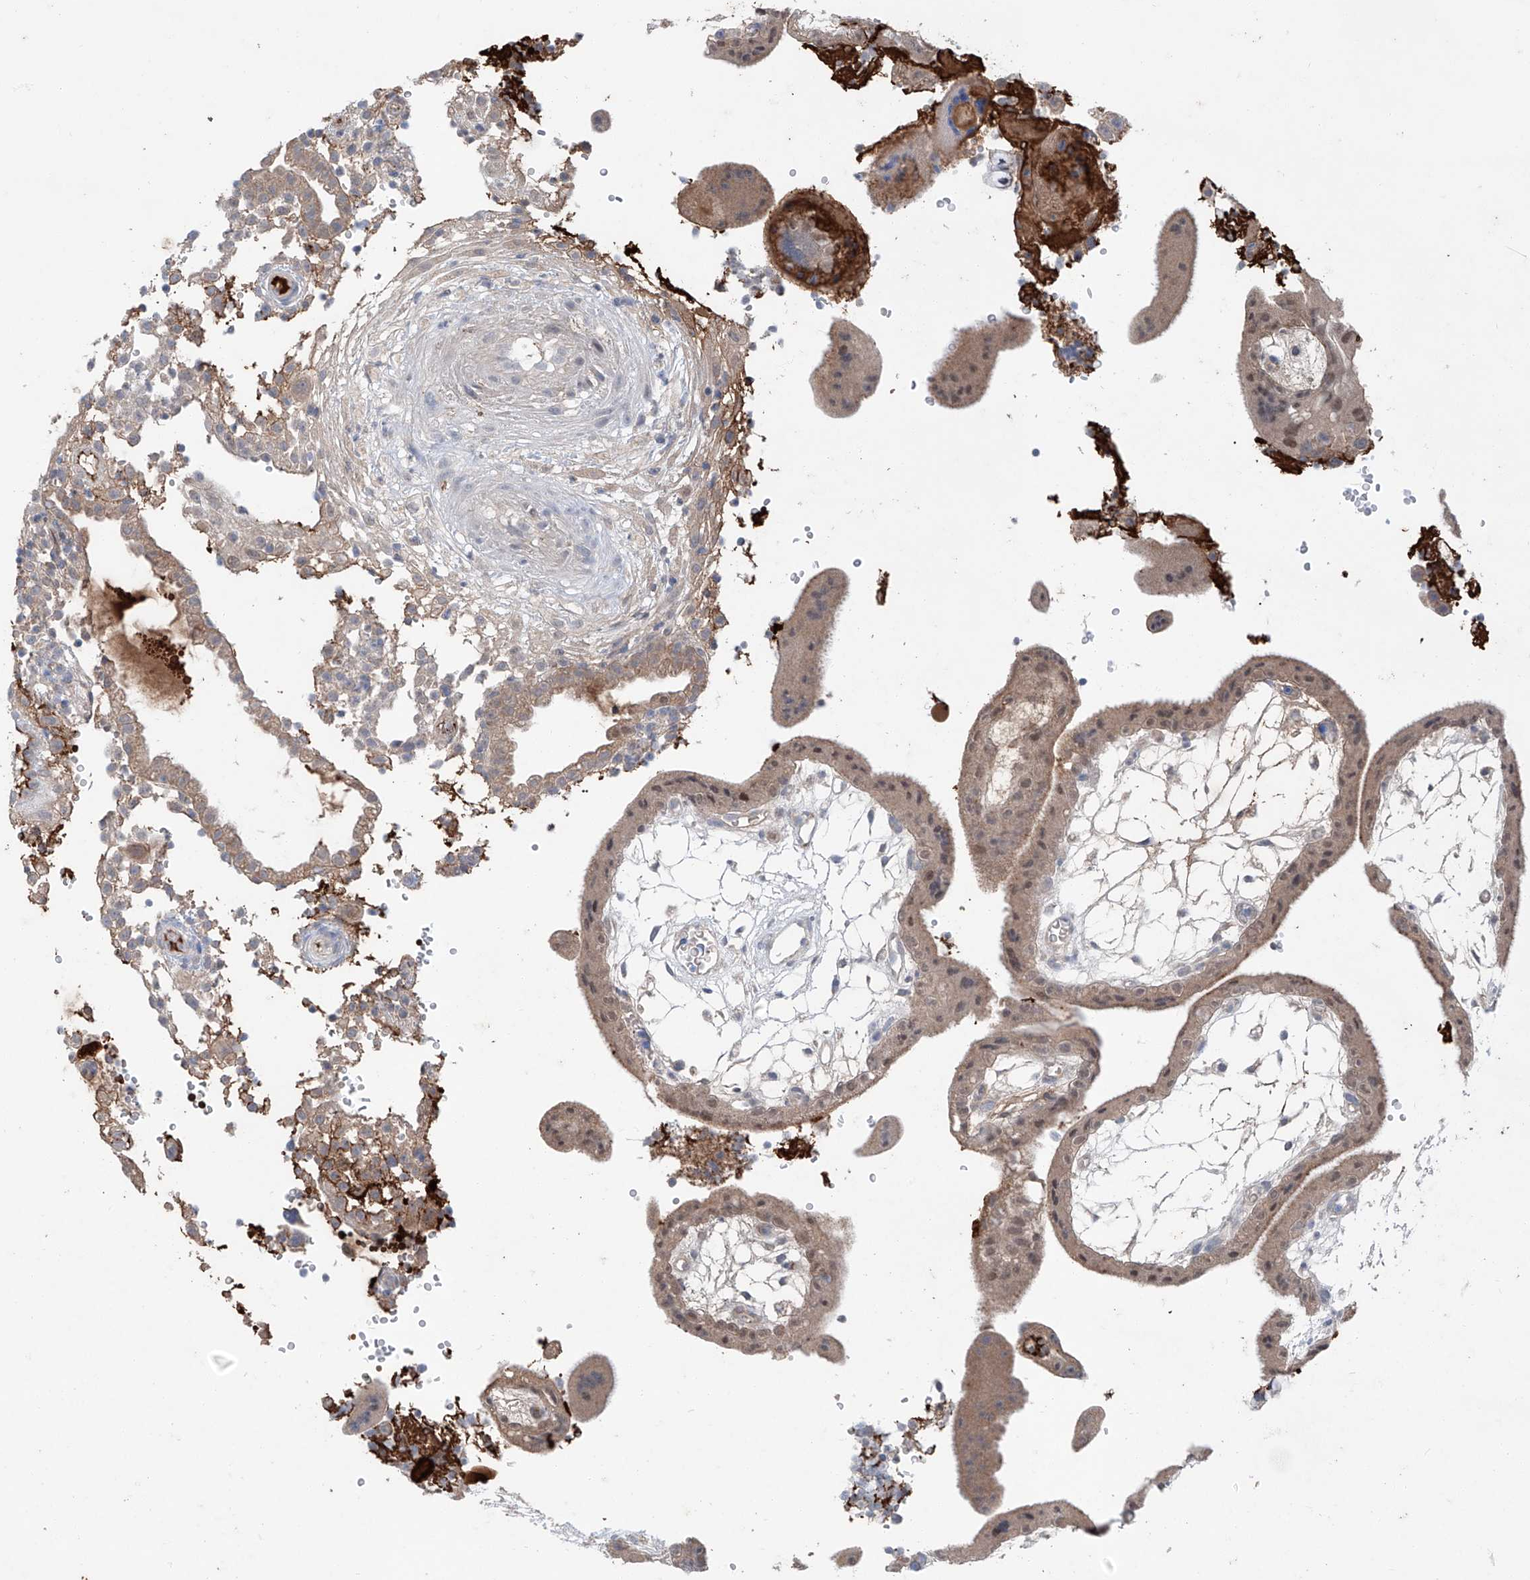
{"staining": {"intensity": "weak", "quantity": ">75%", "location": "cytoplasmic/membranous"}, "tissue": "placenta", "cell_type": "Trophoblastic cells", "image_type": "normal", "snomed": [{"axis": "morphology", "description": "Normal tissue, NOS"}, {"axis": "topography", "description": "Placenta"}], "caption": "A low amount of weak cytoplasmic/membranous expression is present in approximately >75% of trophoblastic cells in benign placenta. (DAB (3,3'-diaminobenzidine) IHC, brown staining for protein, blue staining for nuclei).", "gene": "SIX4", "patient": {"sex": "female", "age": 18}}